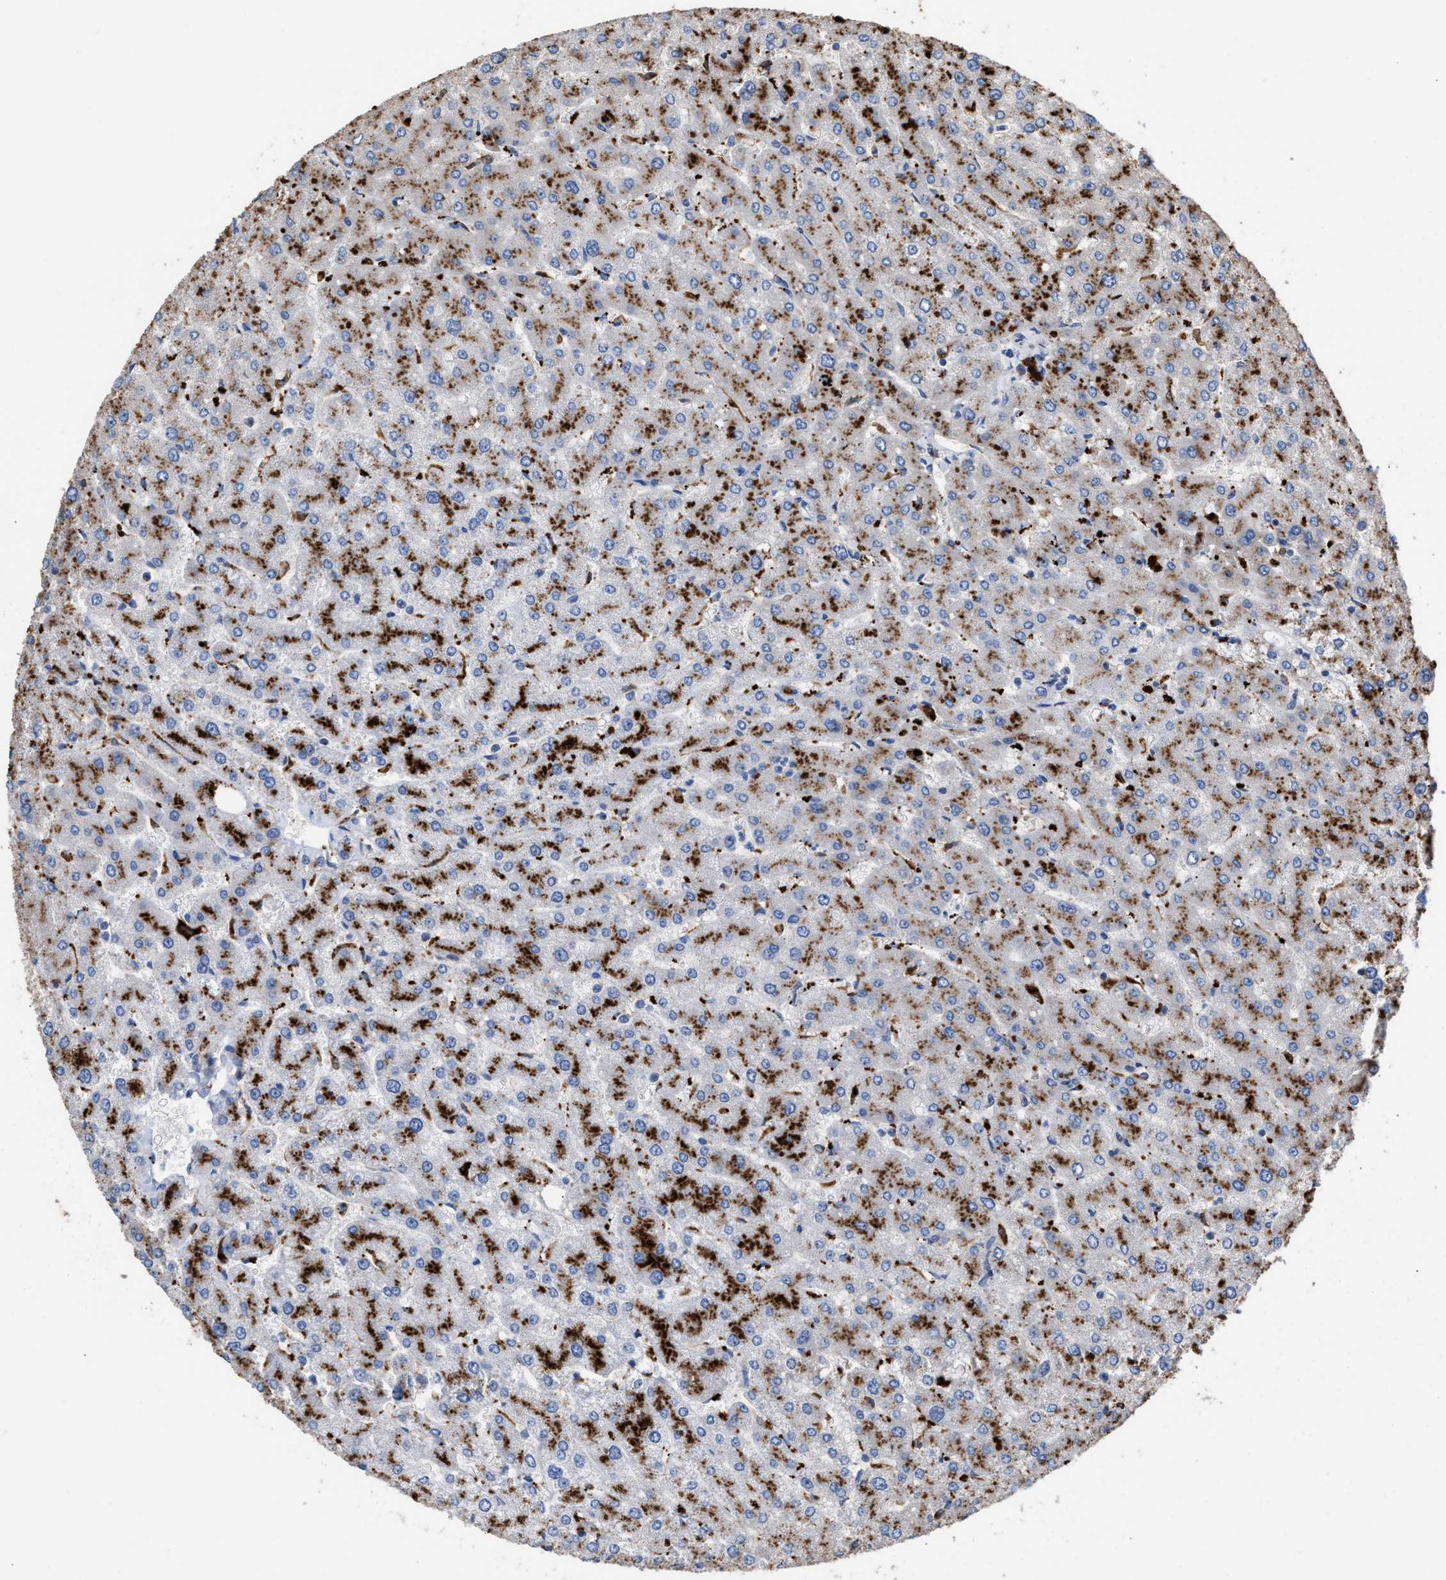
{"staining": {"intensity": "moderate", "quantity": ">75%", "location": "cytoplasmic/membranous"}, "tissue": "liver", "cell_type": "Cholangiocytes", "image_type": "normal", "snomed": [{"axis": "morphology", "description": "Normal tissue, NOS"}, {"axis": "topography", "description": "Liver"}], "caption": "Liver stained for a protein (brown) reveals moderate cytoplasmic/membranous positive expression in about >75% of cholangiocytes.", "gene": "ELMO3", "patient": {"sex": "male", "age": 55}}